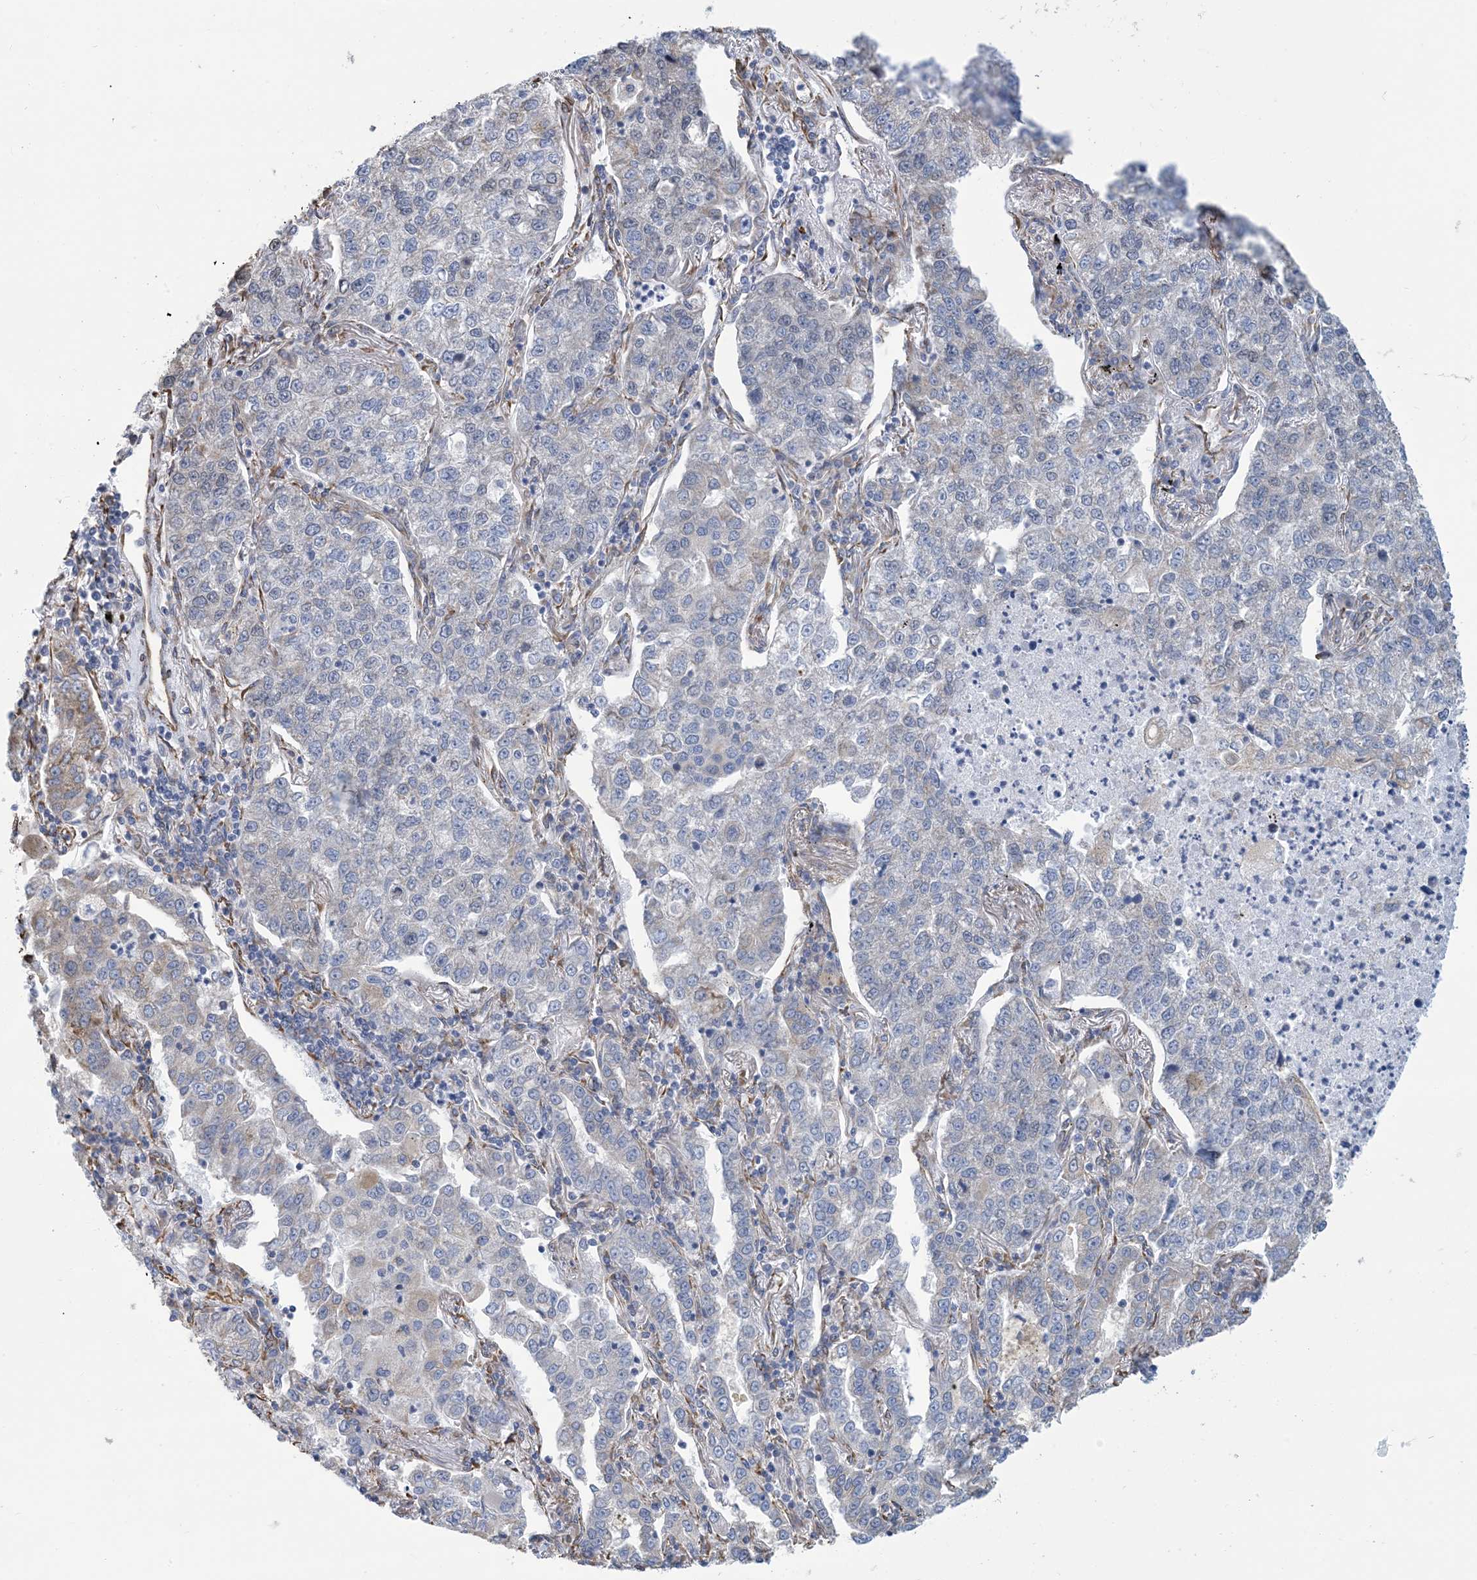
{"staining": {"intensity": "negative", "quantity": "none", "location": "none"}, "tissue": "lung cancer", "cell_type": "Tumor cells", "image_type": "cancer", "snomed": [{"axis": "morphology", "description": "Adenocarcinoma, NOS"}, {"axis": "topography", "description": "Lung"}], "caption": "Human lung adenocarcinoma stained for a protein using immunohistochemistry exhibits no positivity in tumor cells.", "gene": "CCDC14", "patient": {"sex": "male", "age": 49}}